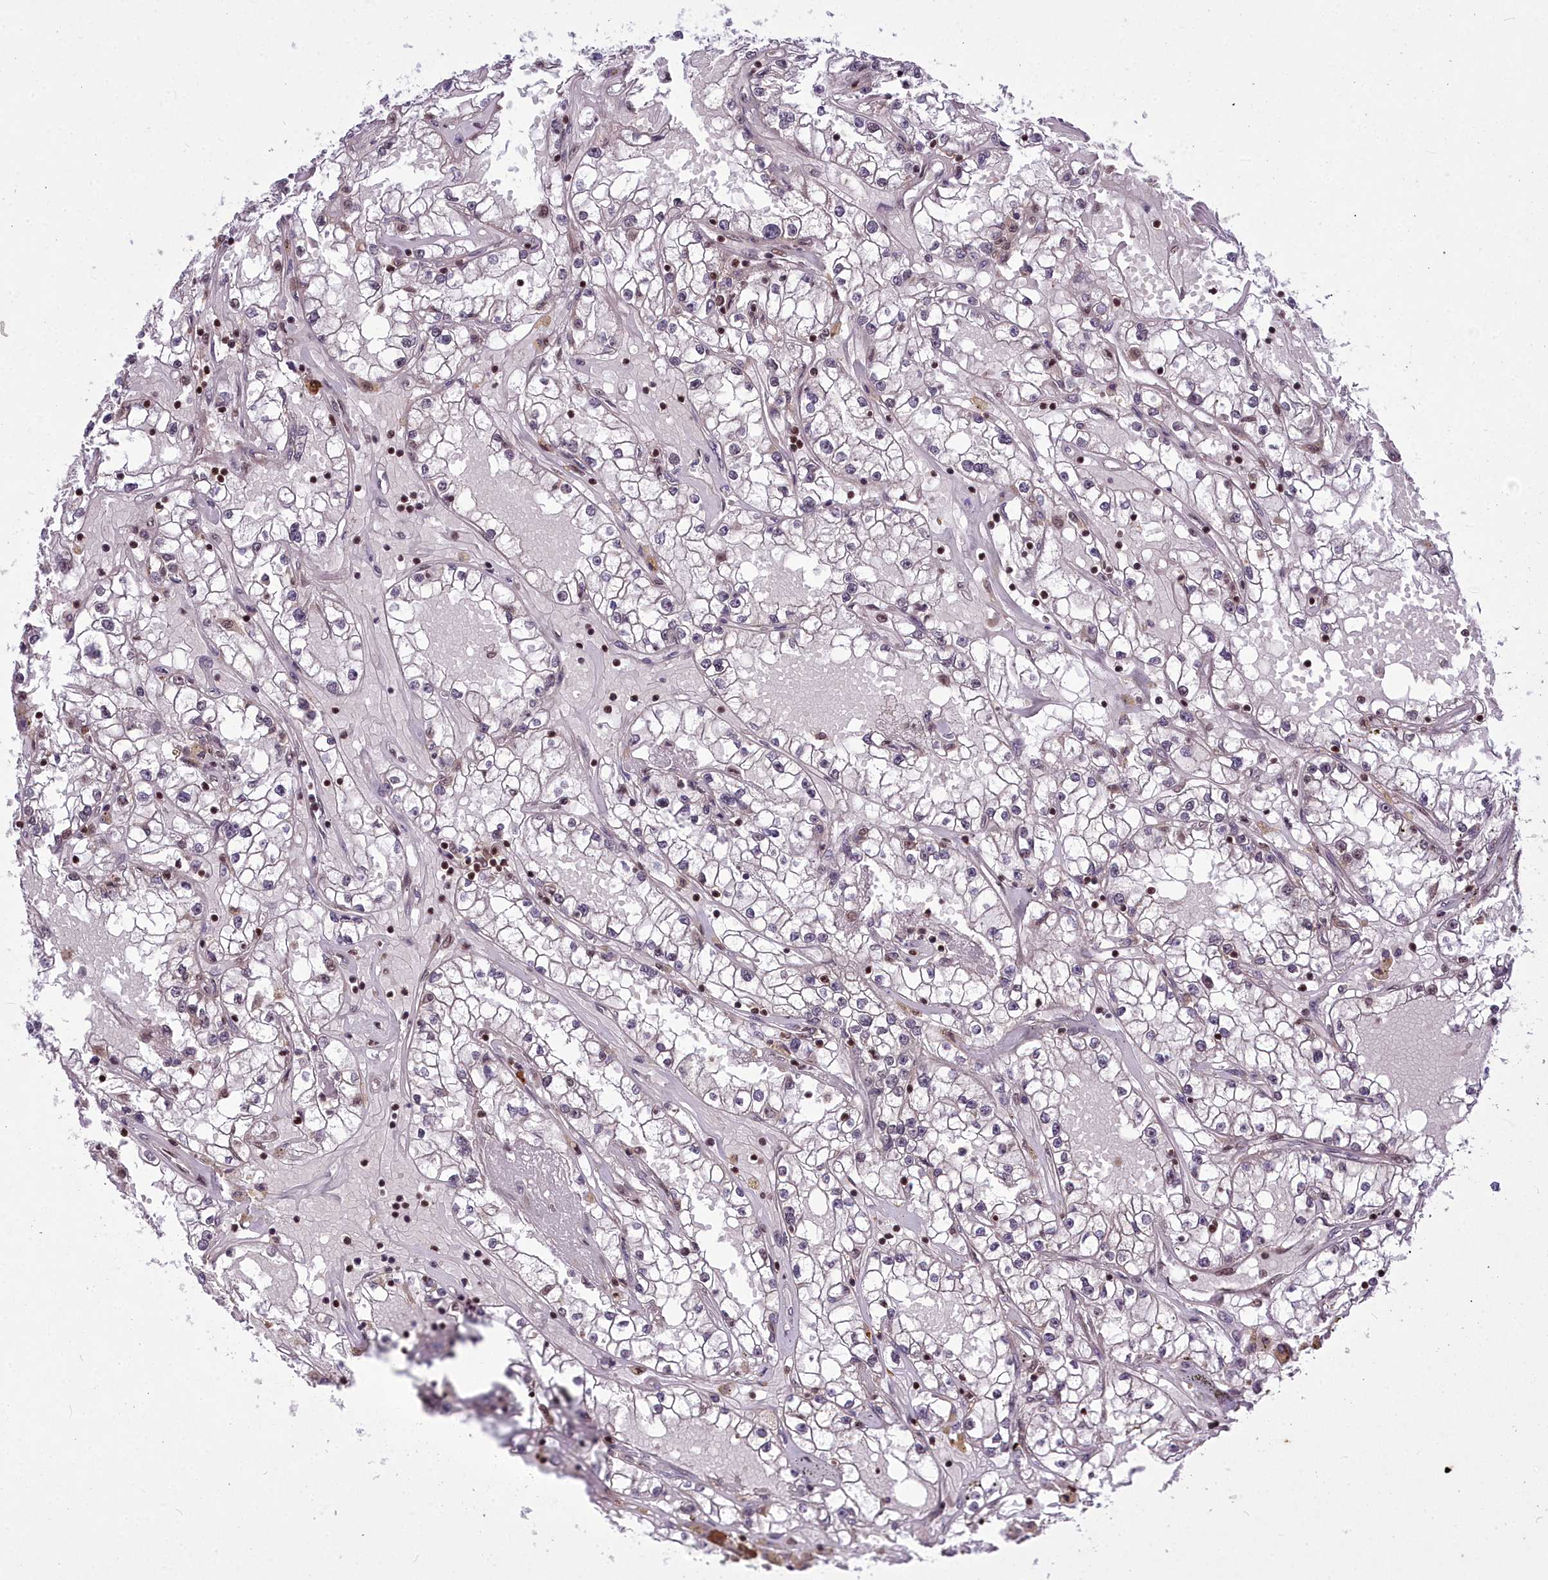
{"staining": {"intensity": "negative", "quantity": "none", "location": "none"}, "tissue": "renal cancer", "cell_type": "Tumor cells", "image_type": "cancer", "snomed": [{"axis": "morphology", "description": "Adenocarcinoma, NOS"}, {"axis": "topography", "description": "Kidney"}], "caption": "Tumor cells are negative for brown protein staining in adenocarcinoma (renal).", "gene": "GMEB1", "patient": {"sex": "male", "age": 56}}